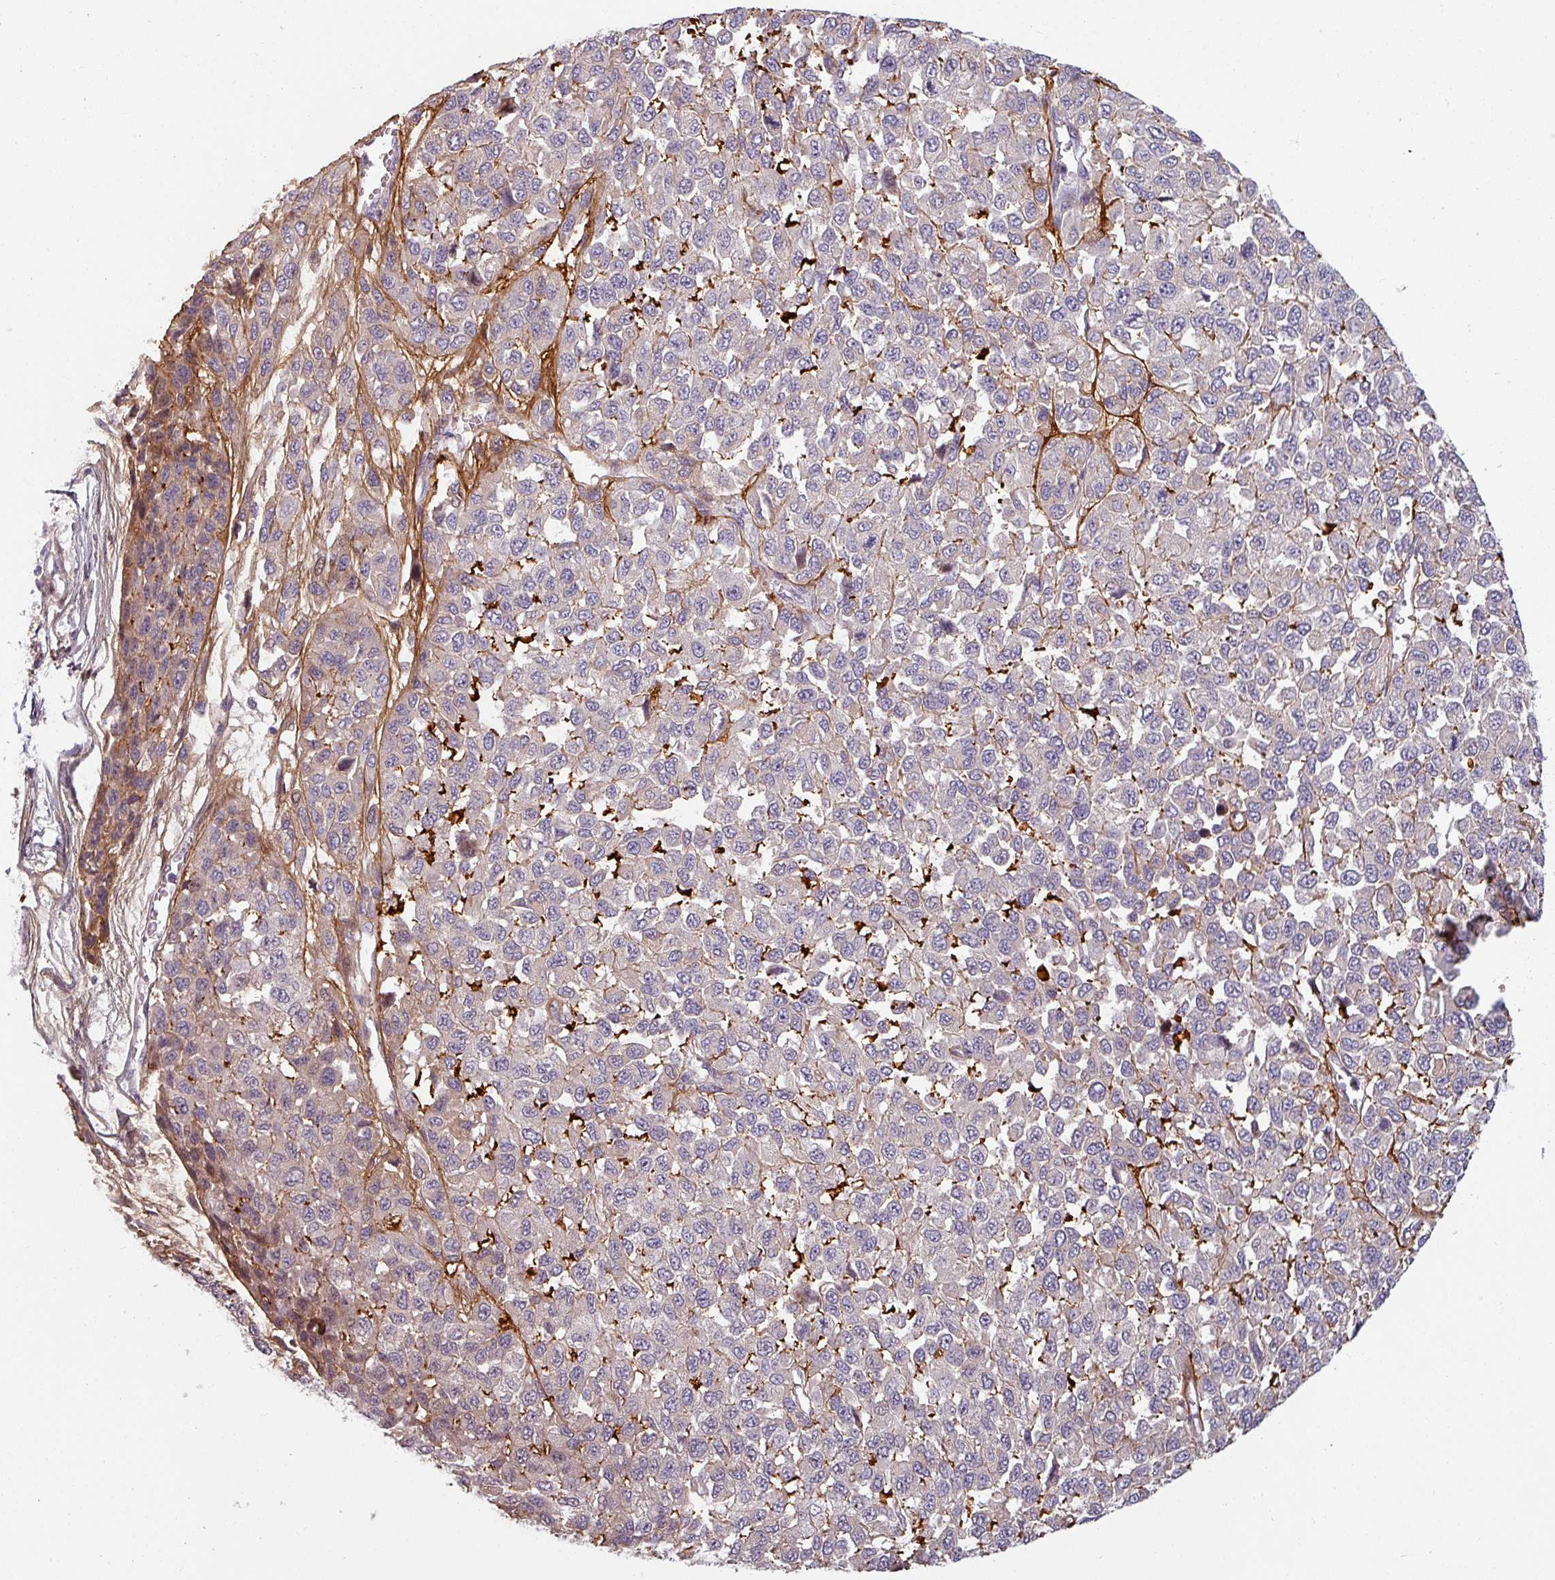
{"staining": {"intensity": "negative", "quantity": "none", "location": "none"}, "tissue": "melanoma", "cell_type": "Tumor cells", "image_type": "cancer", "snomed": [{"axis": "morphology", "description": "Malignant melanoma, NOS"}, {"axis": "topography", "description": "Skin"}], "caption": "Human malignant melanoma stained for a protein using IHC reveals no expression in tumor cells.", "gene": "CYB5RL", "patient": {"sex": "male", "age": 62}}